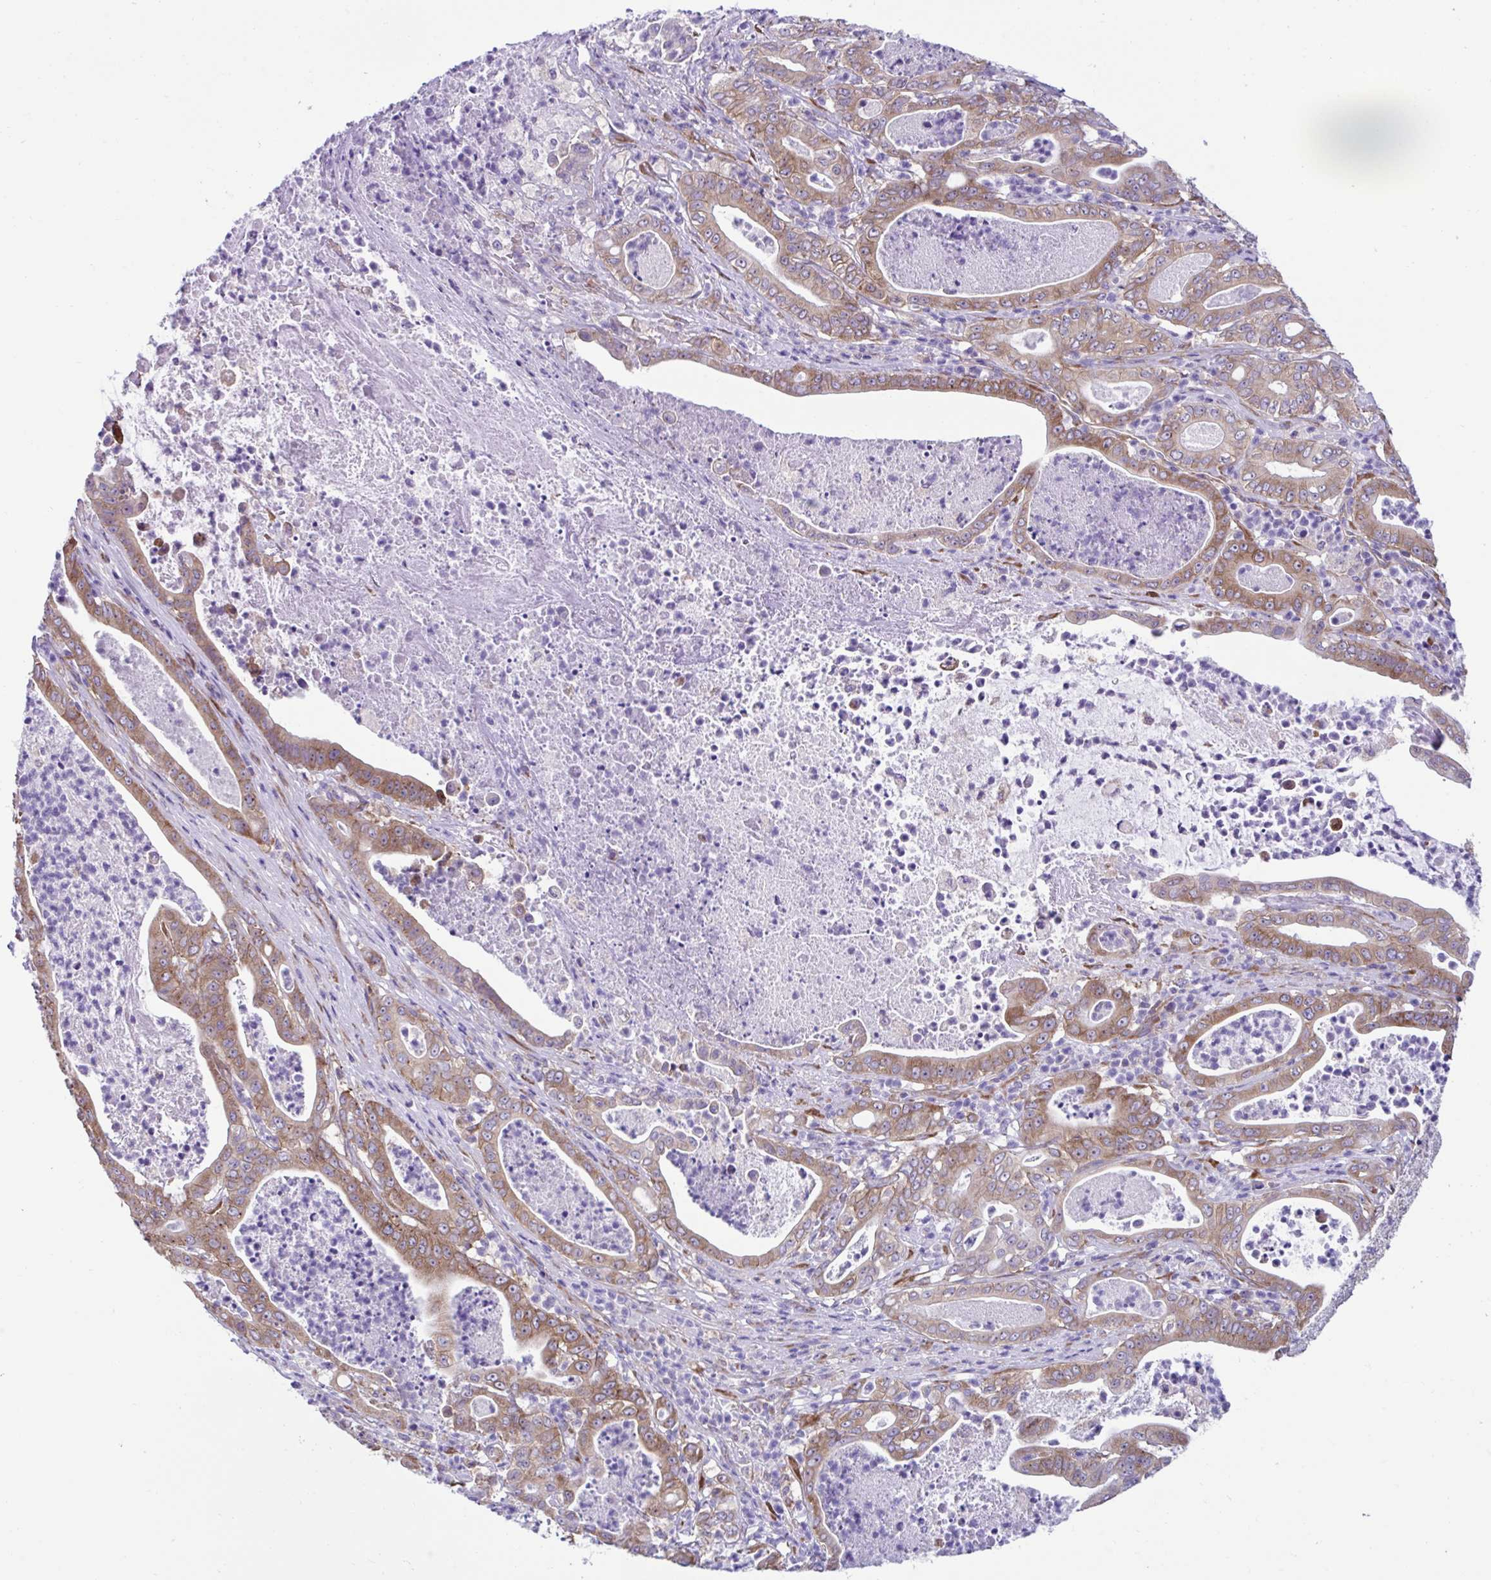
{"staining": {"intensity": "moderate", "quantity": ">75%", "location": "cytoplasmic/membranous"}, "tissue": "pancreatic cancer", "cell_type": "Tumor cells", "image_type": "cancer", "snomed": [{"axis": "morphology", "description": "Adenocarcinoma, NOS"}, {"axis": "topography", "description": "Pancreas"}], "caption": "Immunohistochemistry (IHC) micrograph of neoplastic tissue: pancreatic cancer stained using immunohistochemistry (IHC) displays medium levels of moderate protein expression localized specifically in the cytoplasmic/membranous of tumor cells, appearing as a cytoplasmic/membranous brown color.", "gene": "RPL7", "patient": {"sex": "male", "age": 71}}